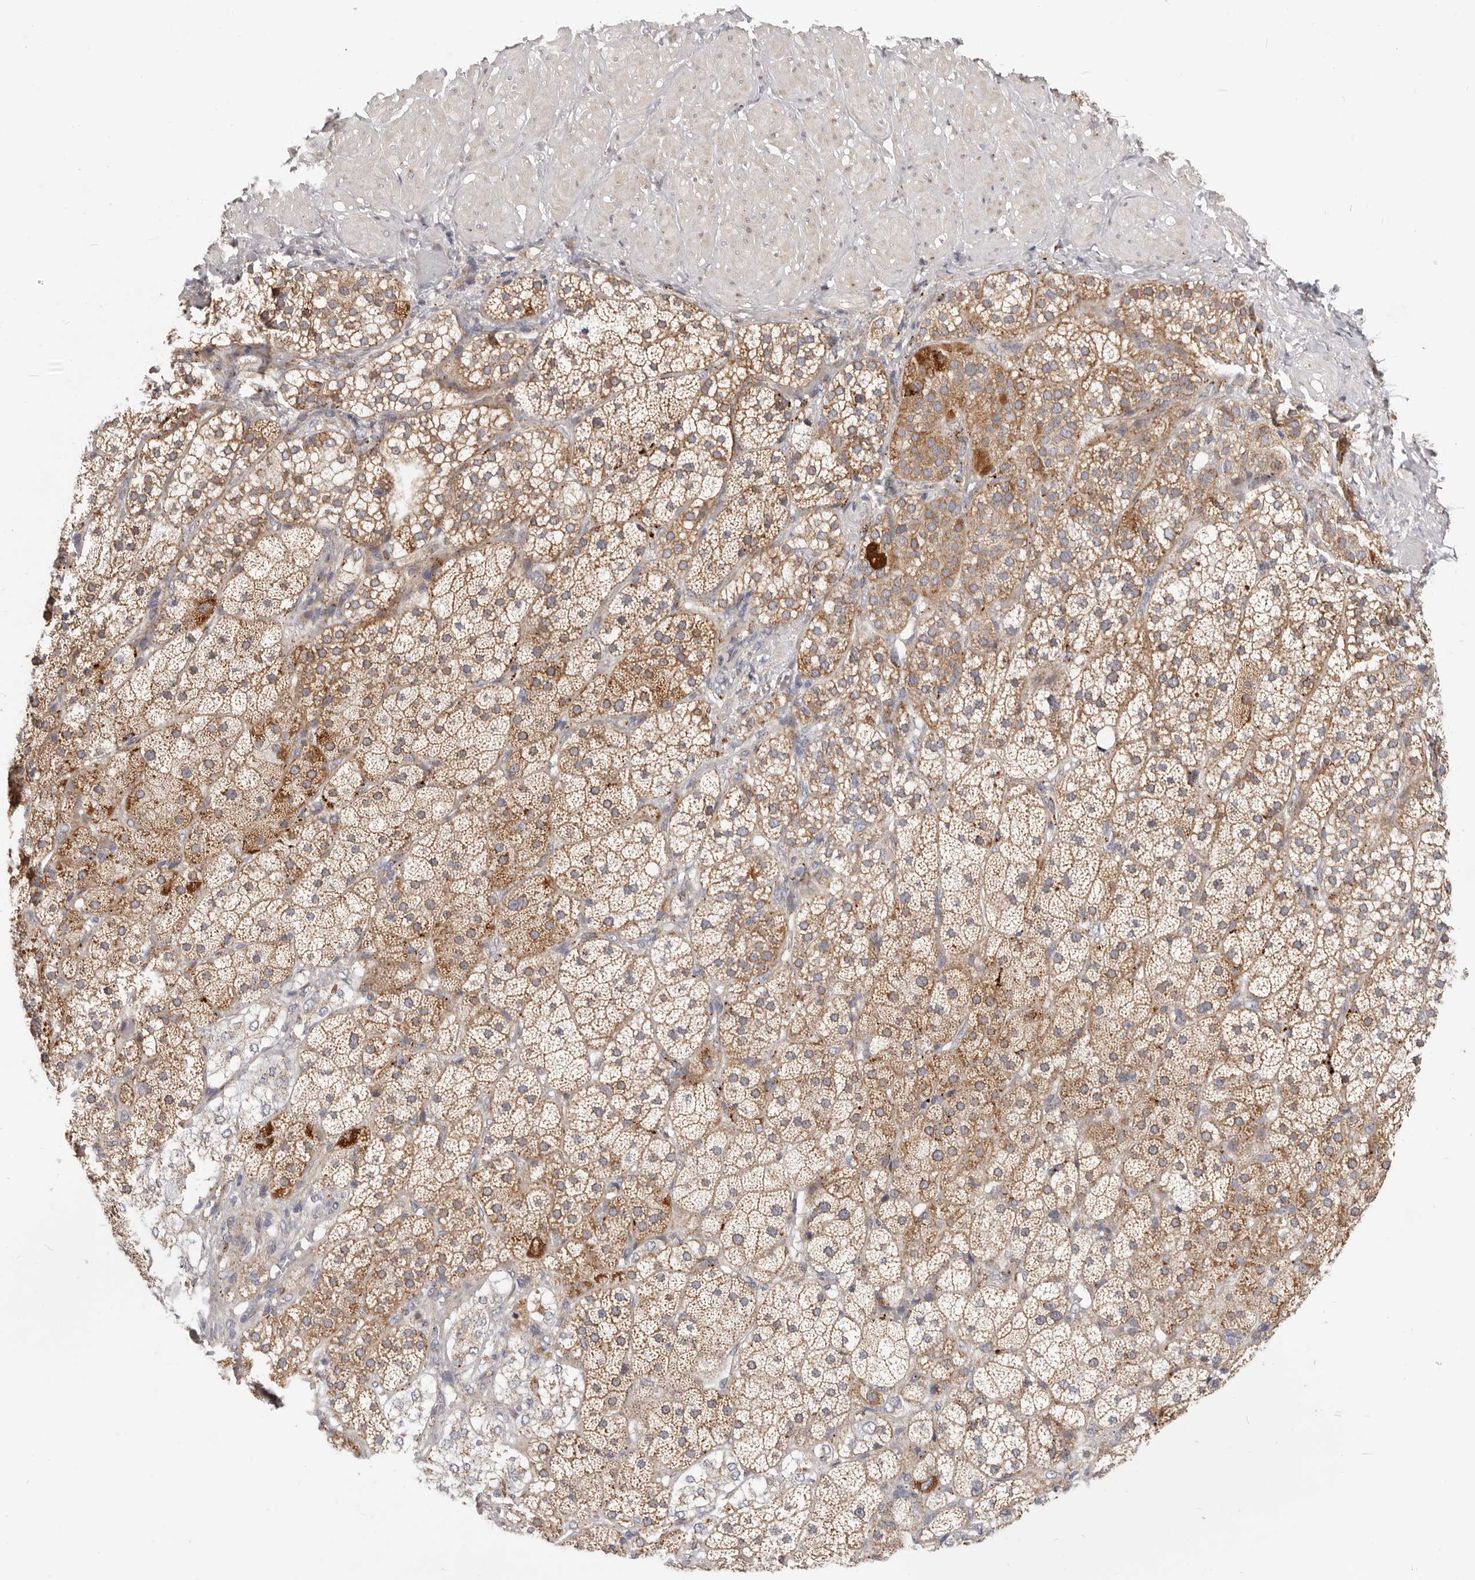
{"staining": {"intensity": "moderate", "quantity": ">75%", "location": "cytoplasmic/membranous"}, "tissue": "adrenal gland", "cell_type": "Glandular cells", "image_type": "normal", "snomed": [{"axis": "morphology", "description": "Normal tissue, NOS"}, {"axis": "topography", "description": "Adrenal gland"}], "caption": "A histopathology image of human adrenal gland stained for a protein displays moderate cytoplasmic/membranous brown staining in glandular cells.", "gene": "TOR3A", "patient": {"sex": "male", "age": 57}}